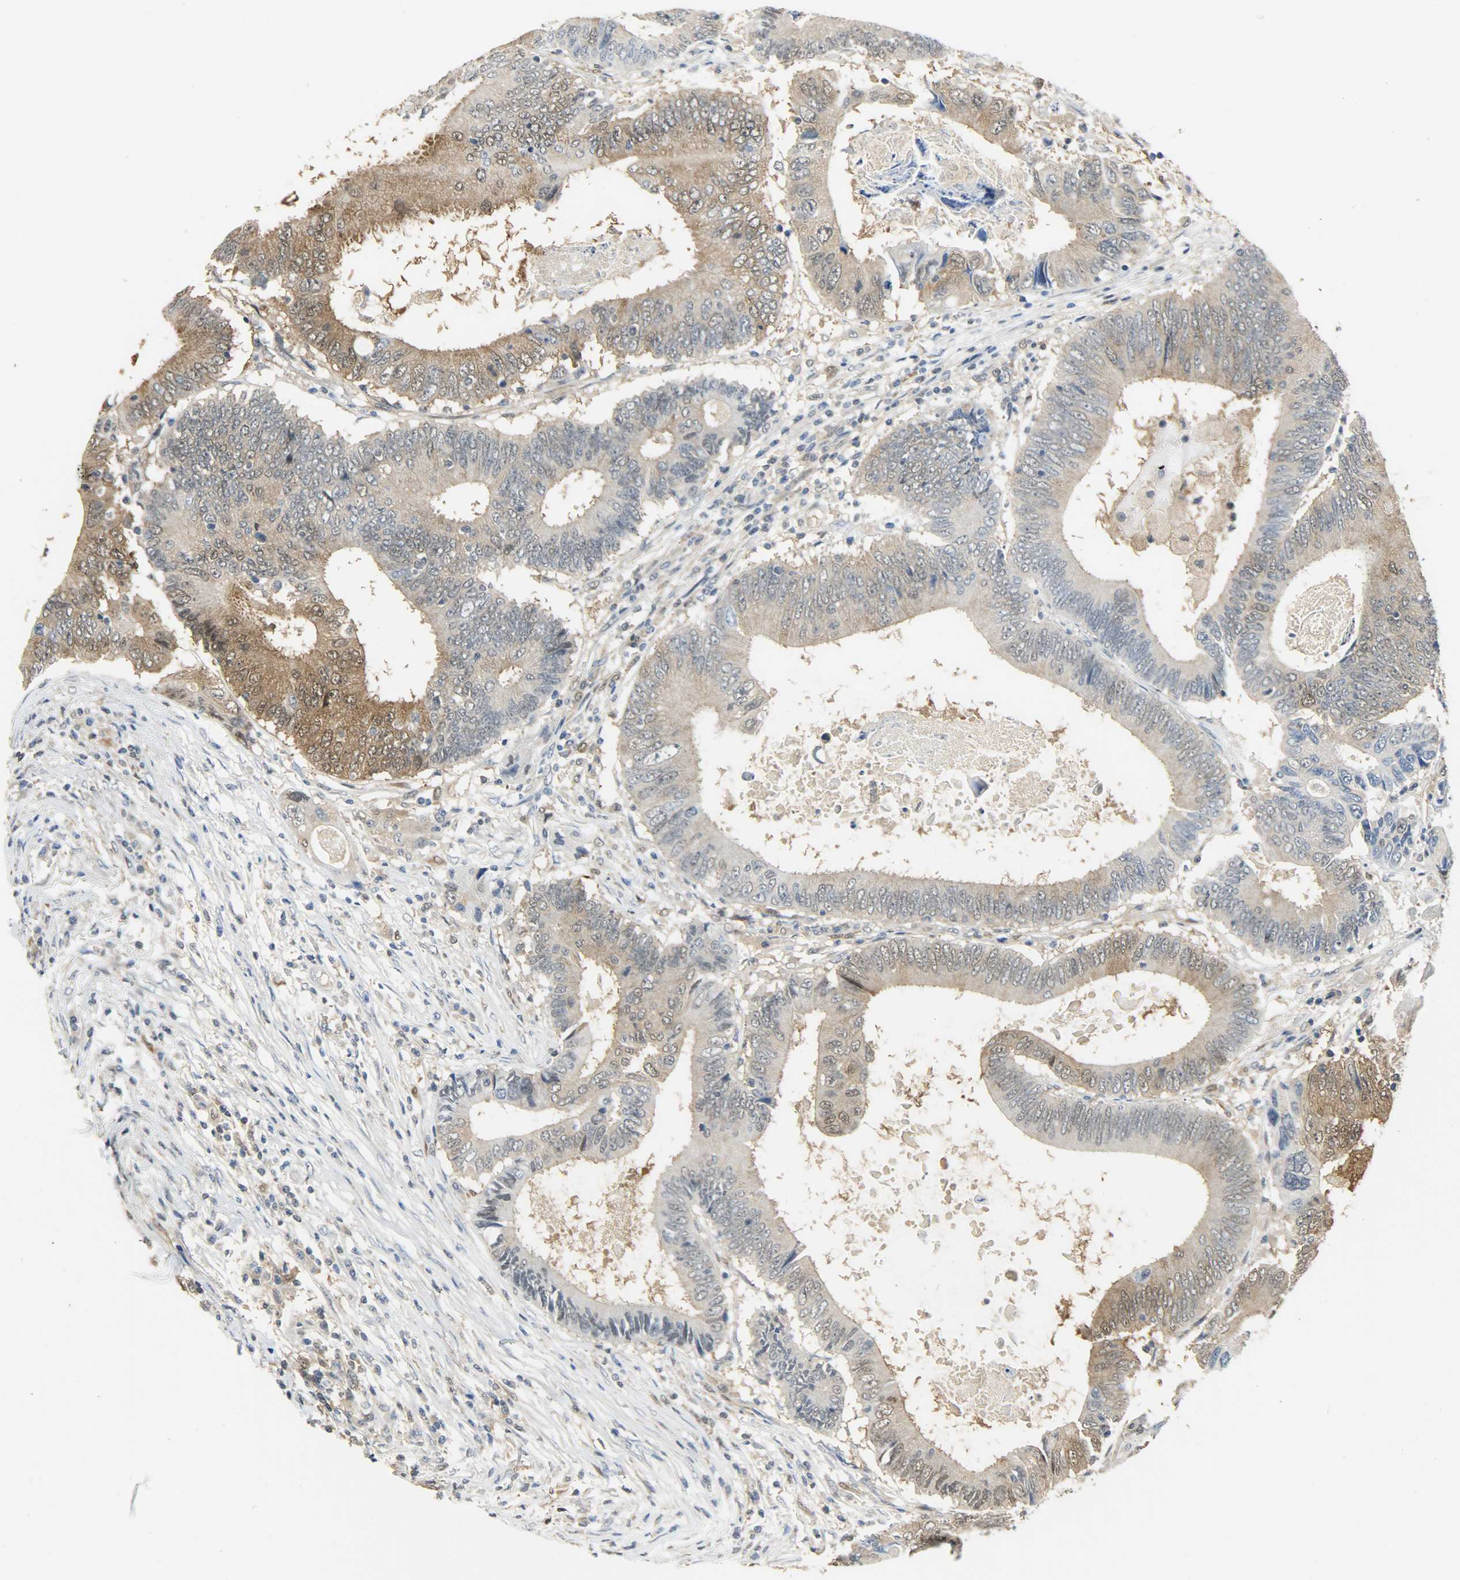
{"staining": {"intensity": "moderate", "quantity": ">75%", "location": "cytoplasmic/membranous,nuclear"}, "tissue": "colorectal cancer", "cell_type": "Tumor cells", "image_type": "cancer", "snomed": [{"axis": "morphology", "description": "Adenocarcinoma, NOS"}, {"axis": "topography", "description": "Colon"}], "caption": "This is a micrograph of immunohistochemistry (IHC) staining of colorectal cancer, which shows moderate positivity in the cytoplasmic/membranous and nuclear of tumor cells.", "gene": "EIF4EBP1", "patient": {"sex": "female", "age": 78}}